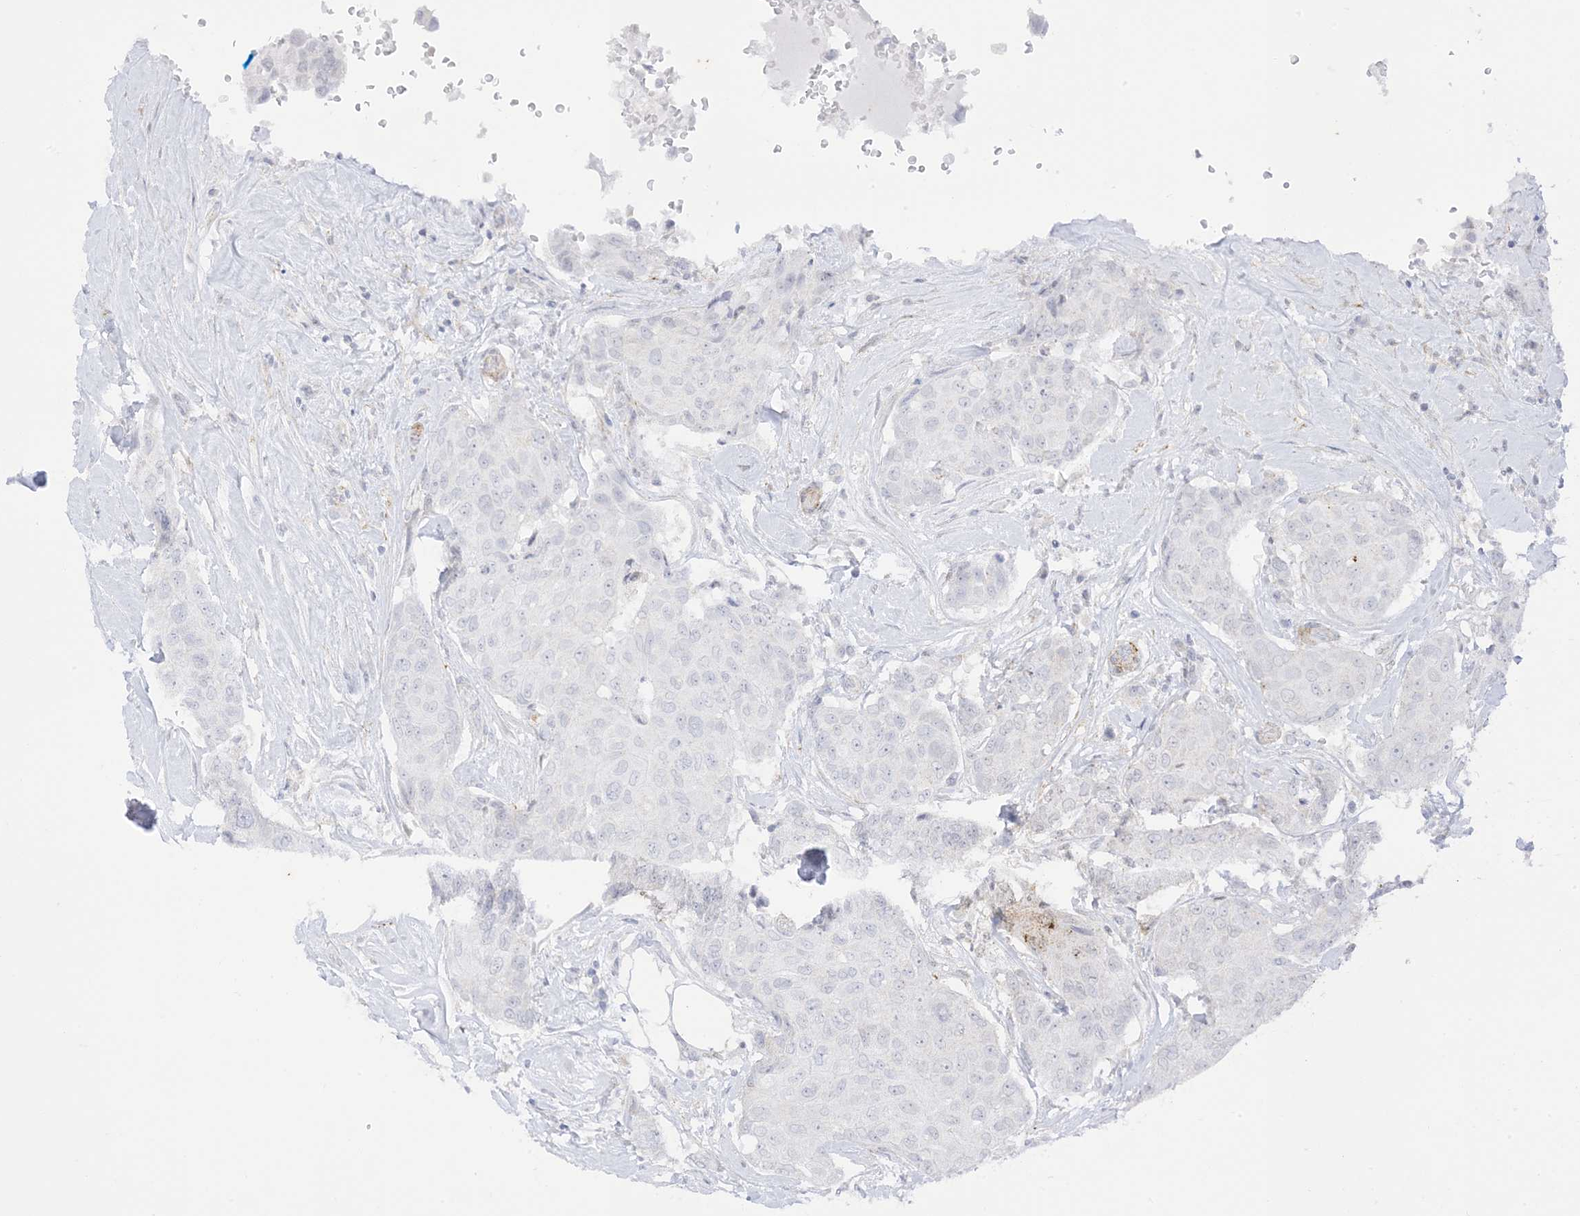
{"staining": {"intensity": "negative", "quantity": "none", "location": "none"}, "tissue": "breast cancer", "cell_type": "Tumor cells", "image_type": "cancer", "snomed": [{"axis": "morphology", "description": "Duct carcinoma"}, {"axis": "topography", "description": "Breast"}], "caption": "Protein analysis of breast cancer shows no significant positivity in tumor cells. (Stains: DAB immunohistochemistry with hematoxylin counter stain, Microscopy: brightfield microscopy at high magnification).", "gene": "RAC1", "patient": {"sex": "female", "age": 80}}